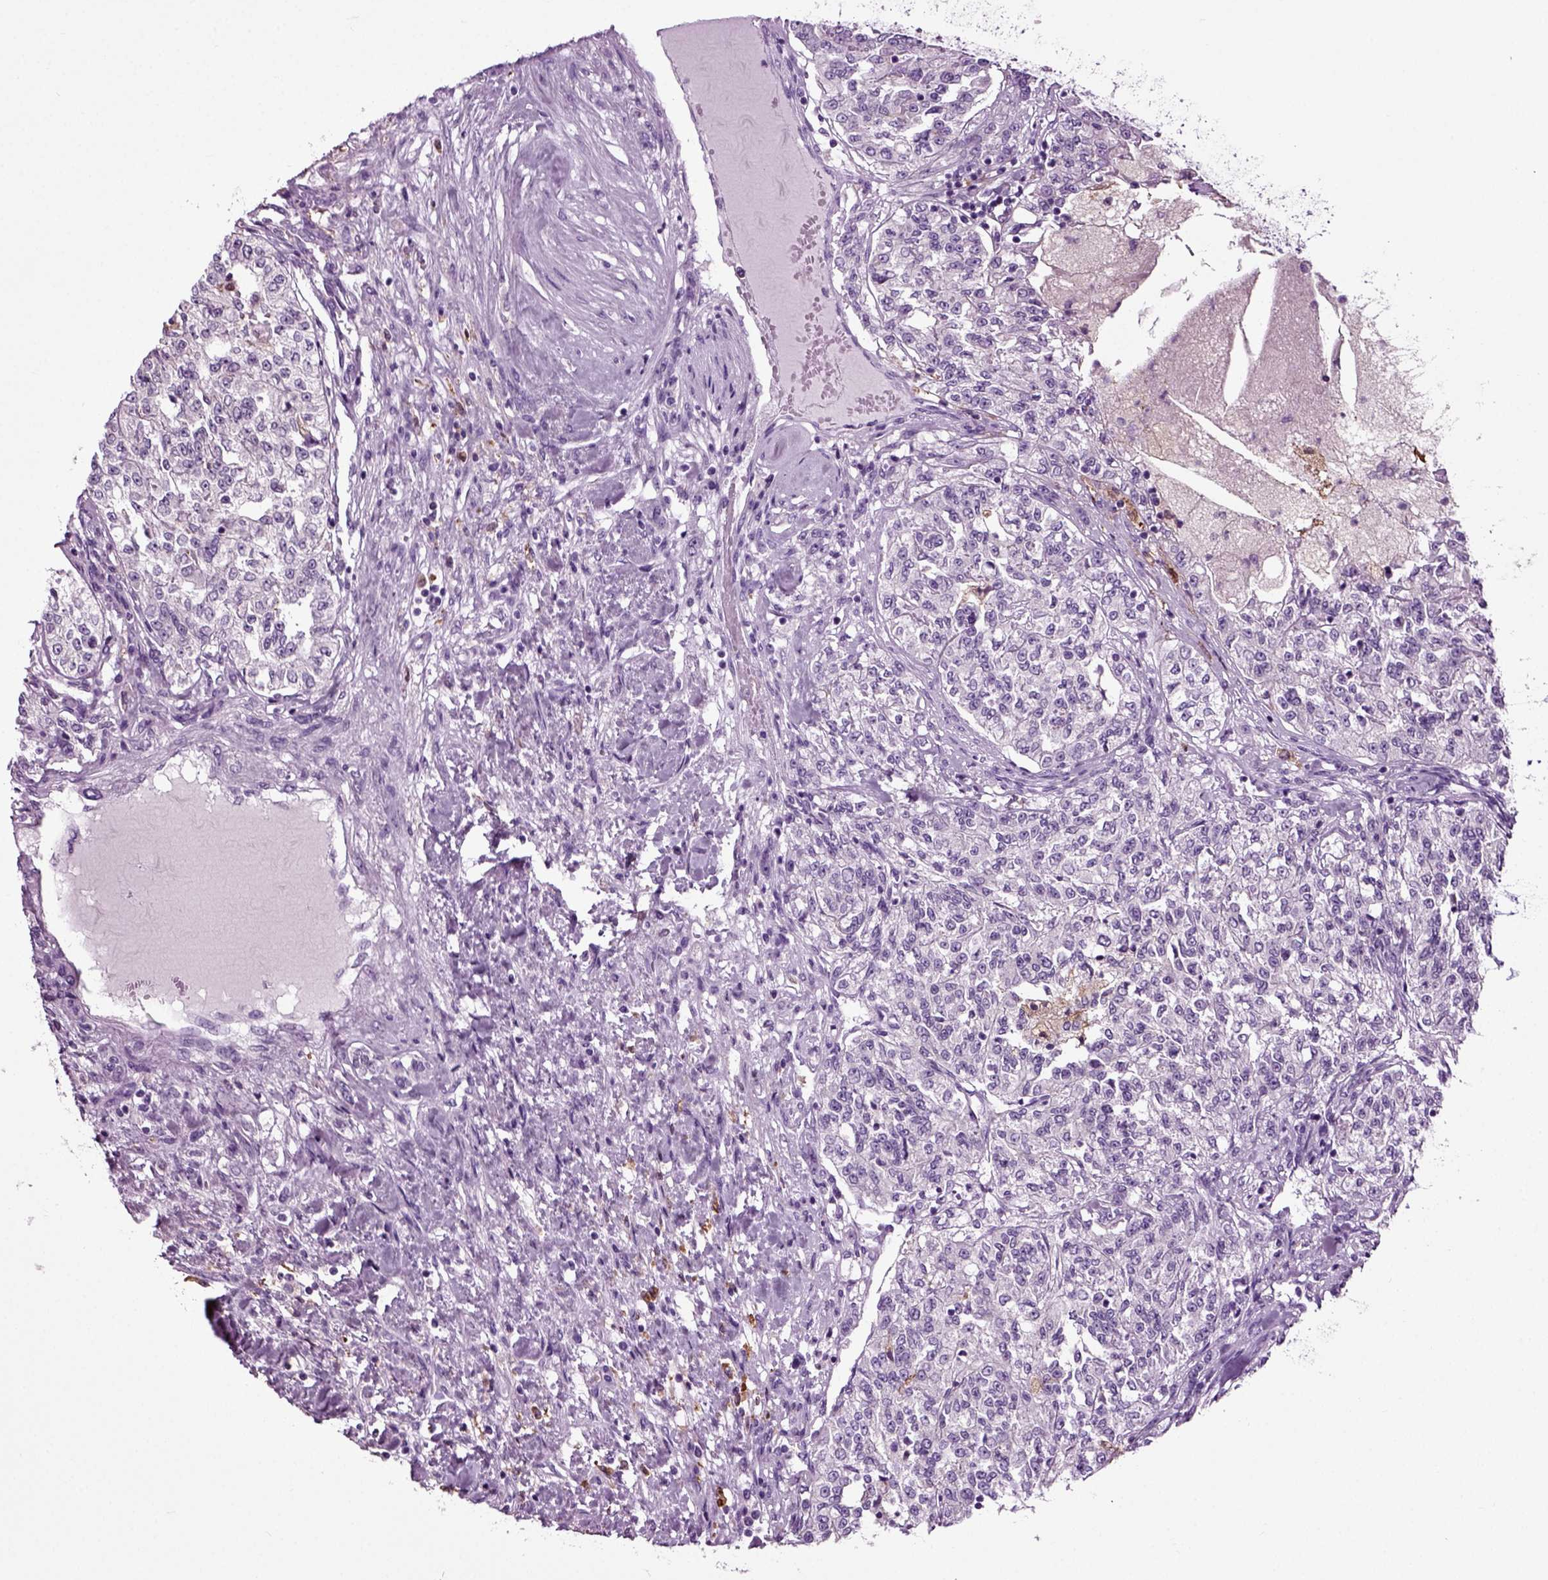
{"staining": {"intensity": "negative", "quantity": "none", "location": "none"}, "tissue": "renal cancer", "cell_type": "Tumor cells", "image_type": "cancer", "snomed": [{"axis": "morphology", "description": "Adenocarcinoma, NOS"}, {"axis": "topography", "description": "Kidney"}], "caption": "Histopathology image shows no protein positivity in tumor cells of renal cancer tissue.", "gene": "DNAH10", "patient": {"sex": "female", "age": 63}}